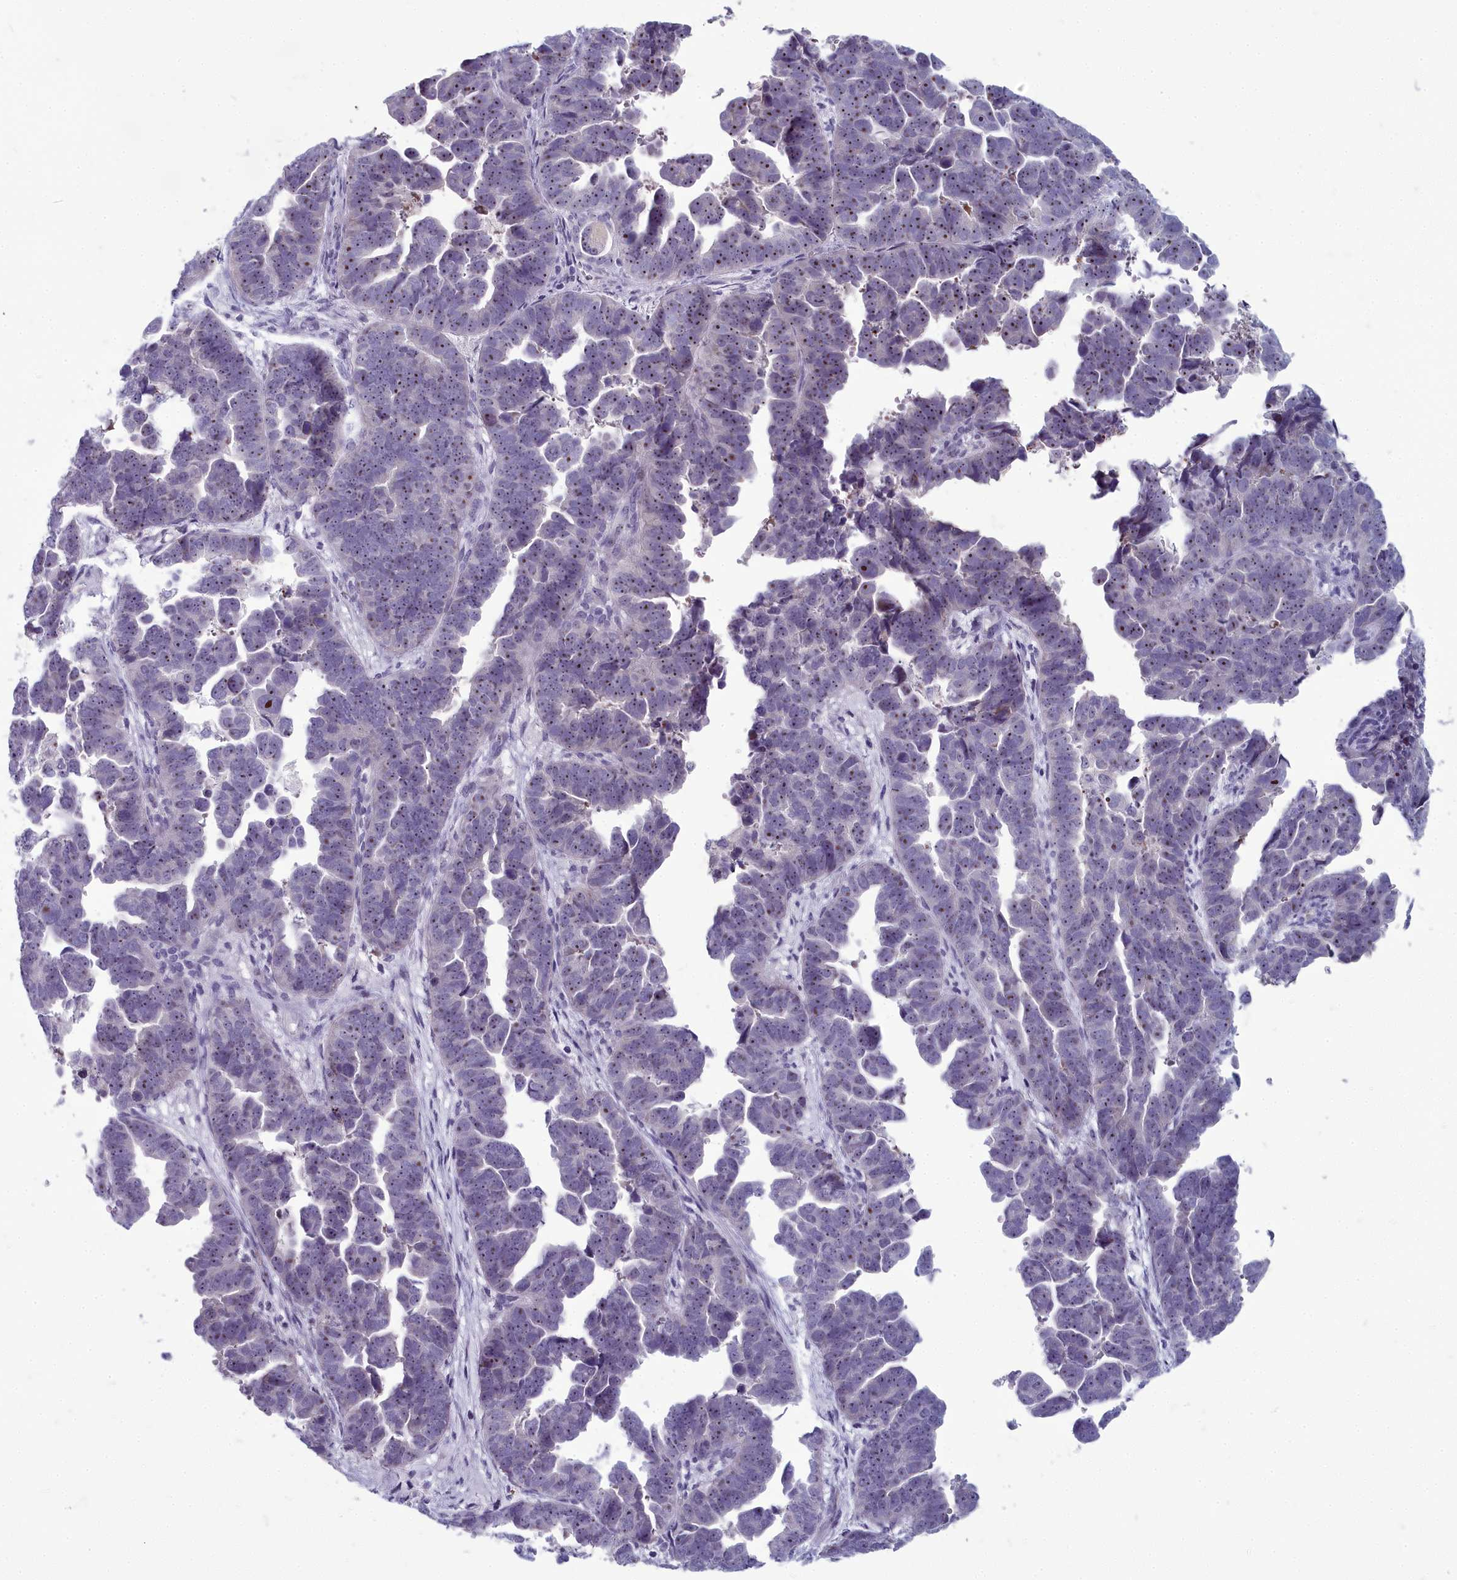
{"staining": {"intensity": "weak", "quantity": "25%-75%", "location": "nuclear"}, "tissue": "endometrial cancer", "cell_type": "Tumor cells", "image_type": "cancer", "snomed": [{"axis": "morphology", "description": "Adenocarcinoma, NOS"}, {"axis": "topography", "description": "Endometrium"}], "caption": "The histopathology image shows immunohistochemical staining of endometrial cancer. There is weak nuclear staining is appreciated in approximately 25%-75% of tumor cells. The protein is stained brown, and the nuclei are stained in blue (DAB (3,3'-diaminobenzidine) IHC with brightfield microscopy, high magnification).", "gene": "INSYN2A", "patient": {"sex": "female", "age": 75}}